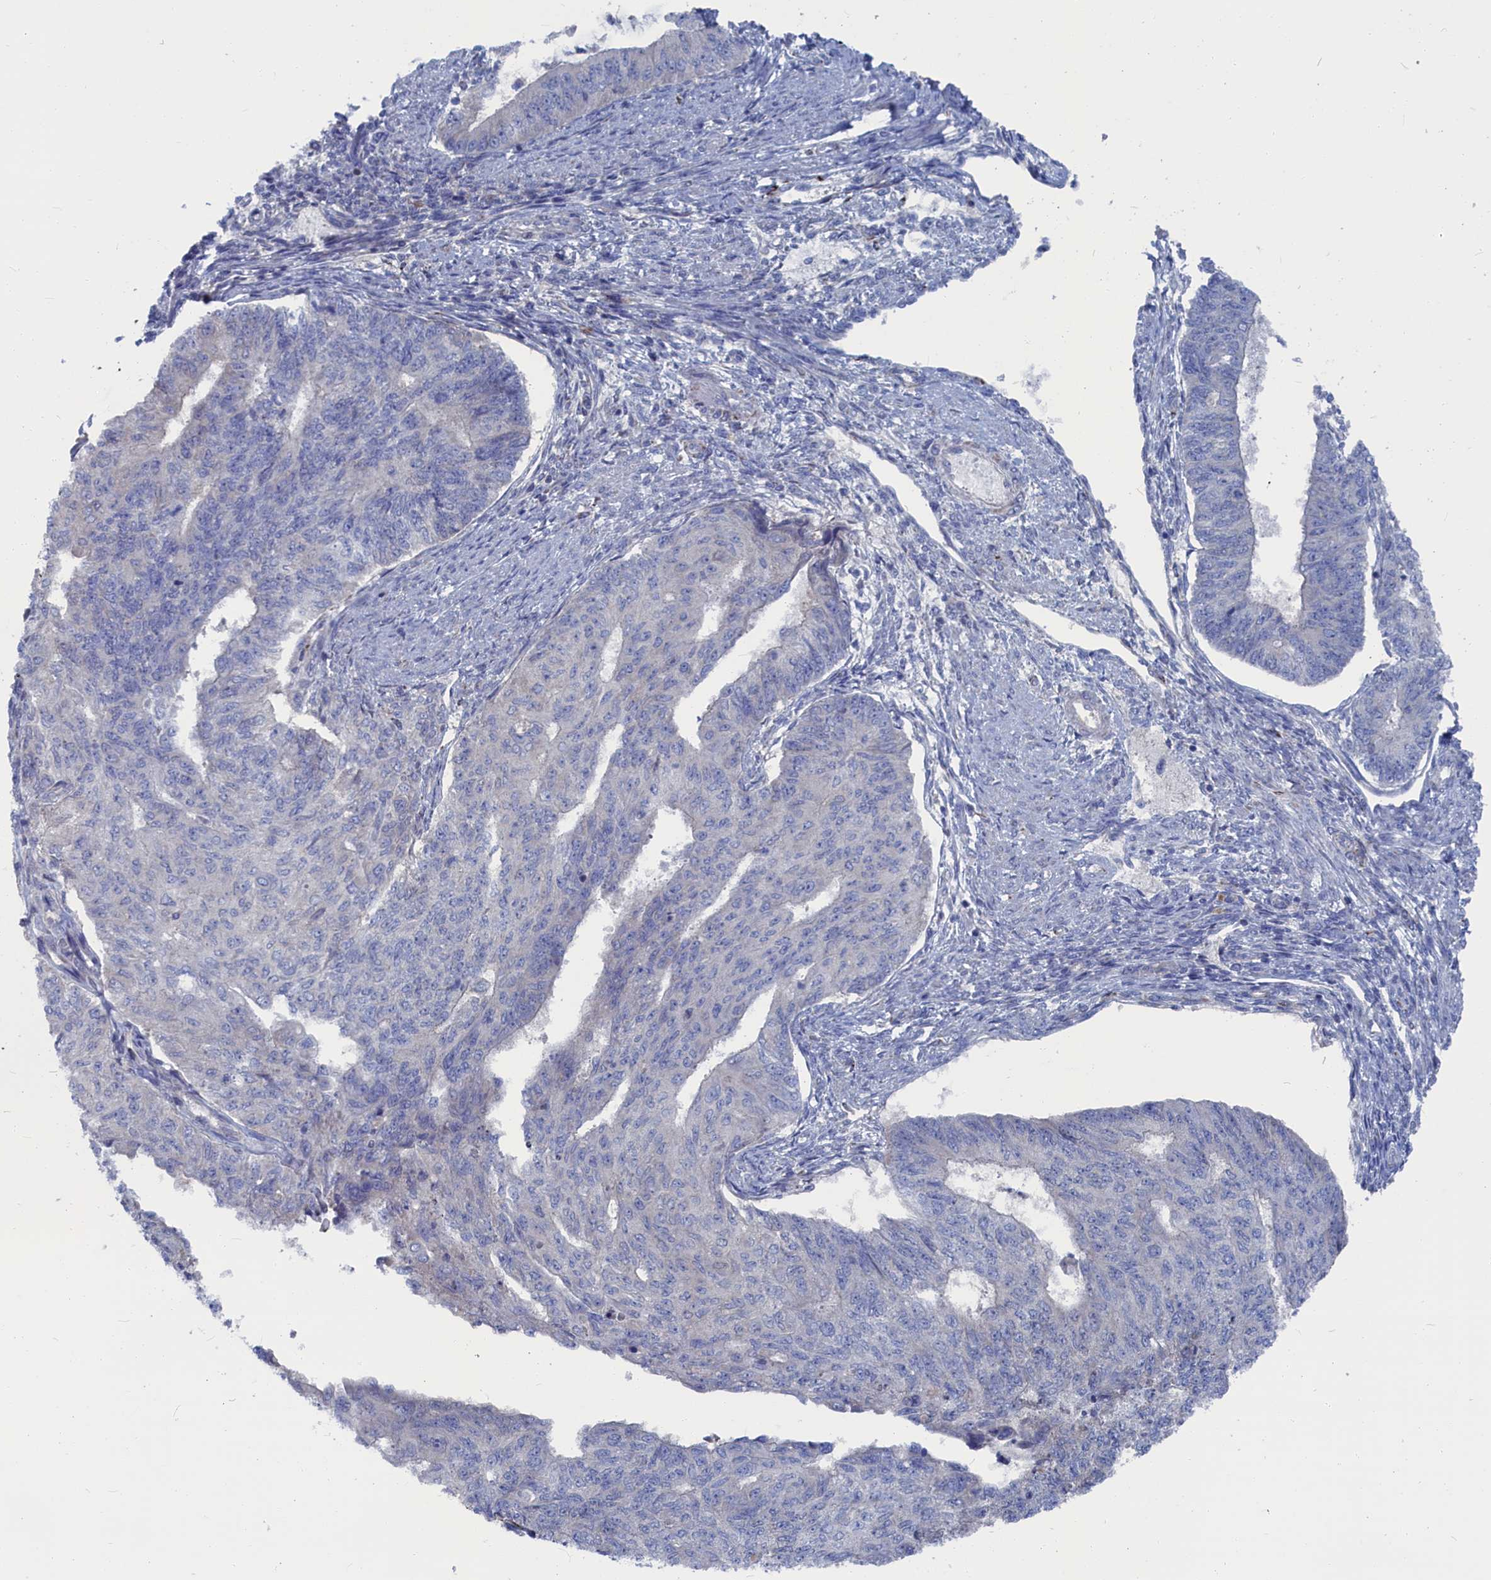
{"staining": {"intensity": "negative", "quantity": "none", "location": "none"}, "tissue": "endometrial cancer", "cell_type": "Tumor cells", "image_type": "cancer", "snomed": [{"axis": "morphology", "description": "Adenocarcinoma, NOS"}, {"axis": "topography", "description": "Endometrium"}], "caption": "Tumor cells are negative for protein expression in human endometrial adenocarcinoma. (Brightfield microscopy of DAB (3,3'-diaminobenzidine) immunohistochemistry at high magnification).", "gene": "CEND1", "patient": {"sex": "female", "age": 32}}